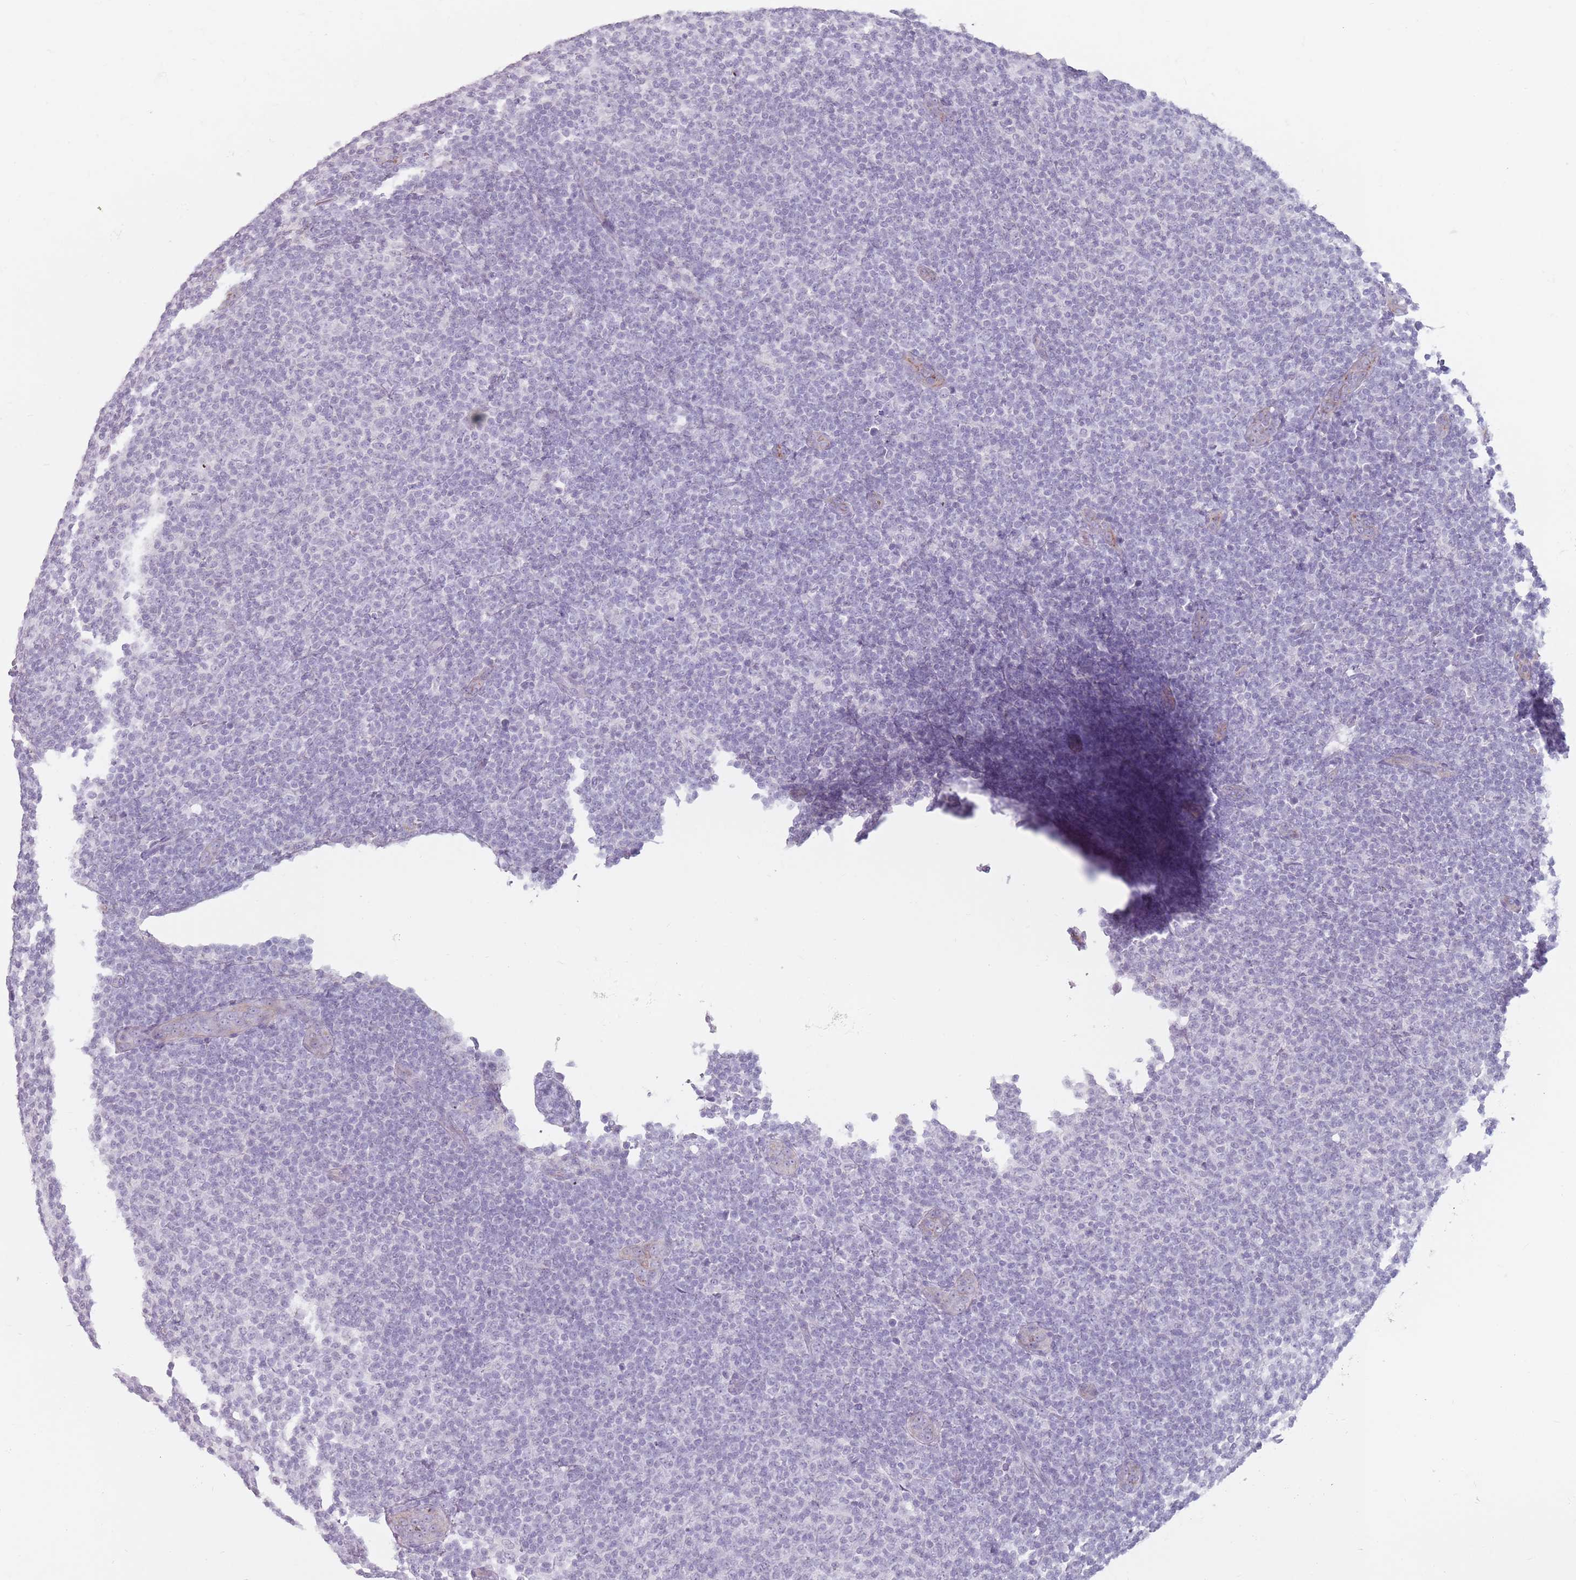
{"staining": {"intensity": "negative", "quantity": "none", "location": "none"}, "tissue": "lymphoma", "cell_type": "Tumor cells", "image_type": "cancer", "snomed": [{"axis": "morphology", "description": "Malignant lymphoma, non-Hodgkin's type, Low grade"}, {"axis": "topography", "description": "Lymph node"}], "caption": "A high-resolution image shows immunohistochemistry staining of lymphoma, which exhibits no significant expression in tumor cells.", "gene": "ZNF584", "patient": {"sex": "male", "age": 66}}